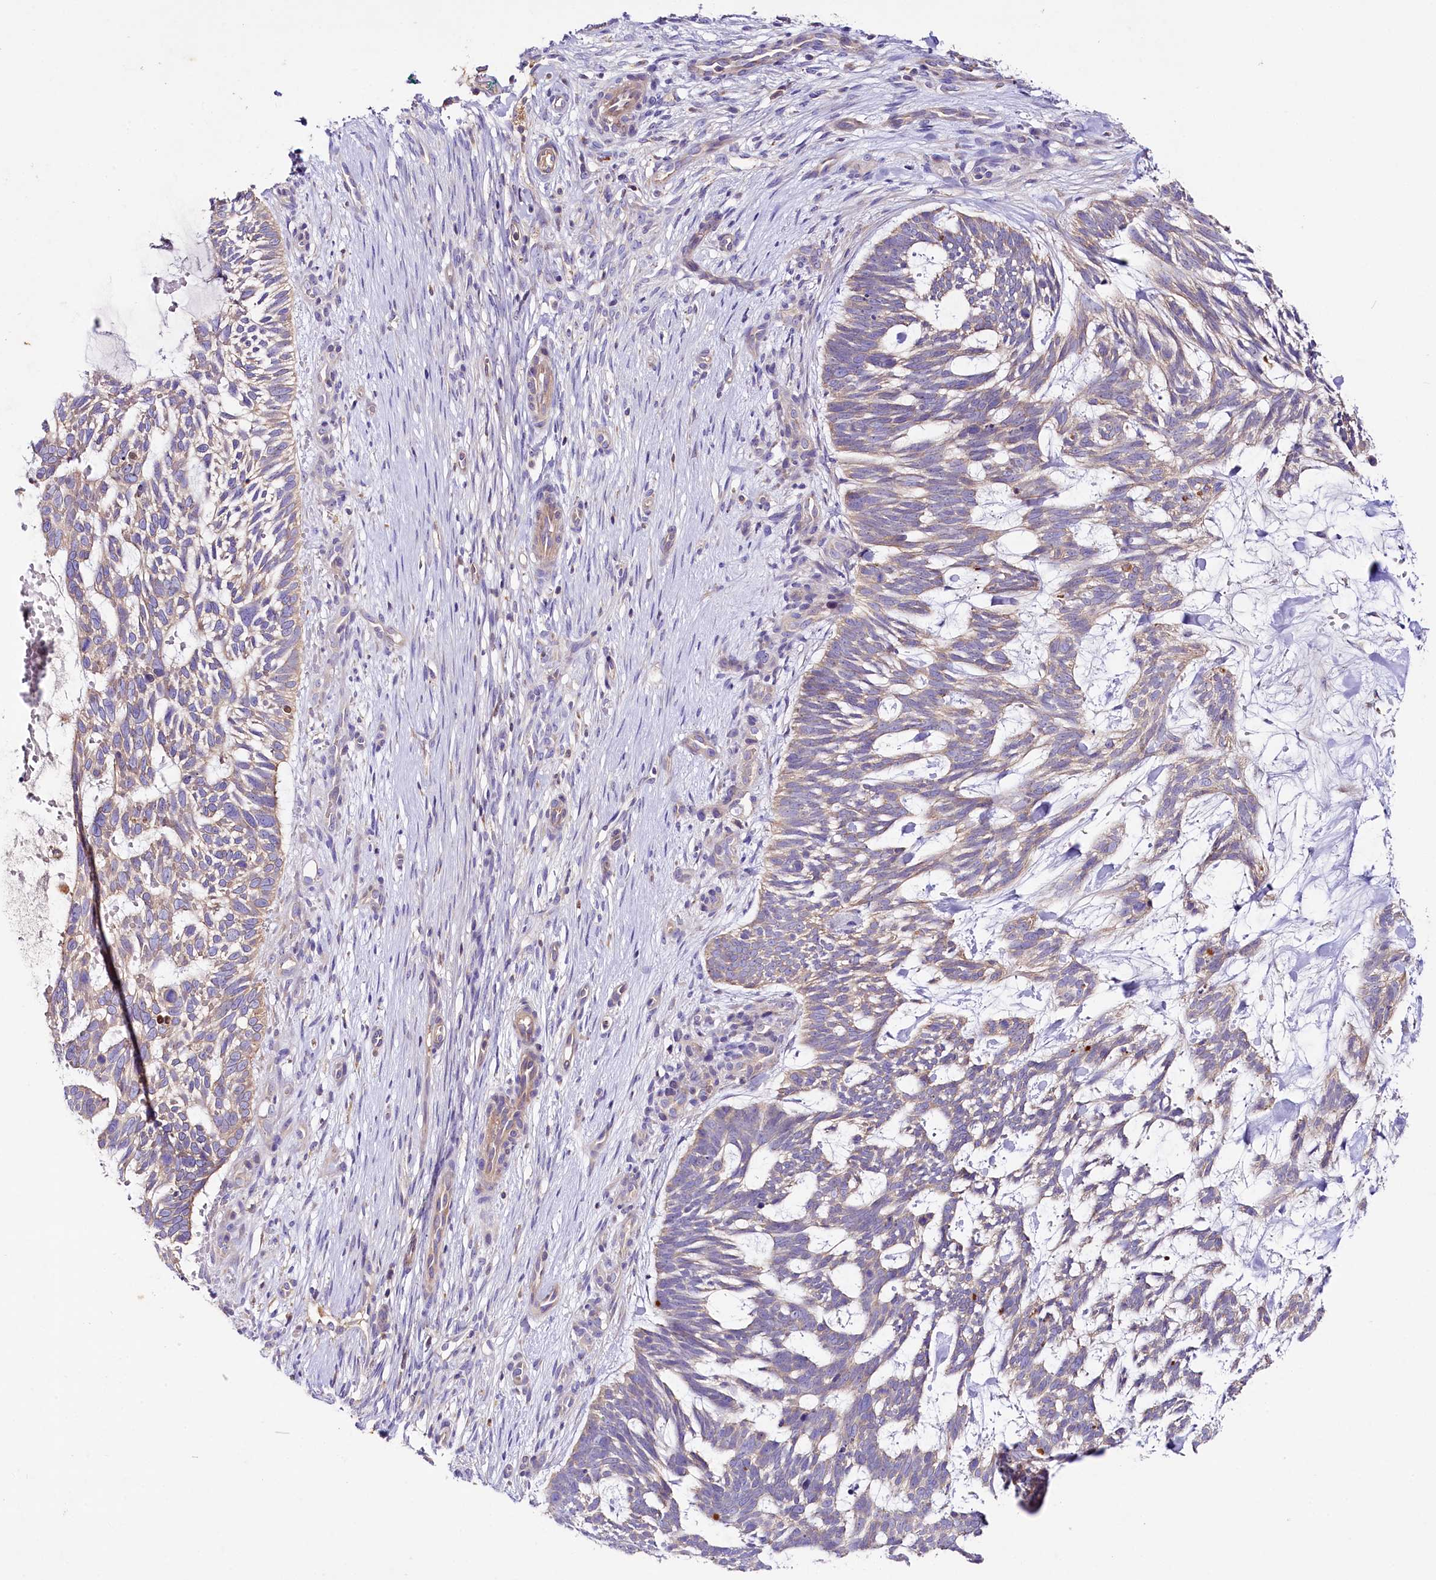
{"staining": {"intensity": "weak", "quantity": "<25%", "location": "cytoplasmic/membranous"}, "tissue": "skin cancer", "cell_type": "Tumor cells", "image_type": "cancer", "snomed": [{"axis": "morphology", "description": "Basal cell carcinoma"}, {"axis": "topography", "description": "Skin"}], "caption": "The image shows no staining of tumor cells in skin cancer (basal cell carcinoma).", "gene": "SACM1L", "patient": {"sex": "male", "age": 88}}